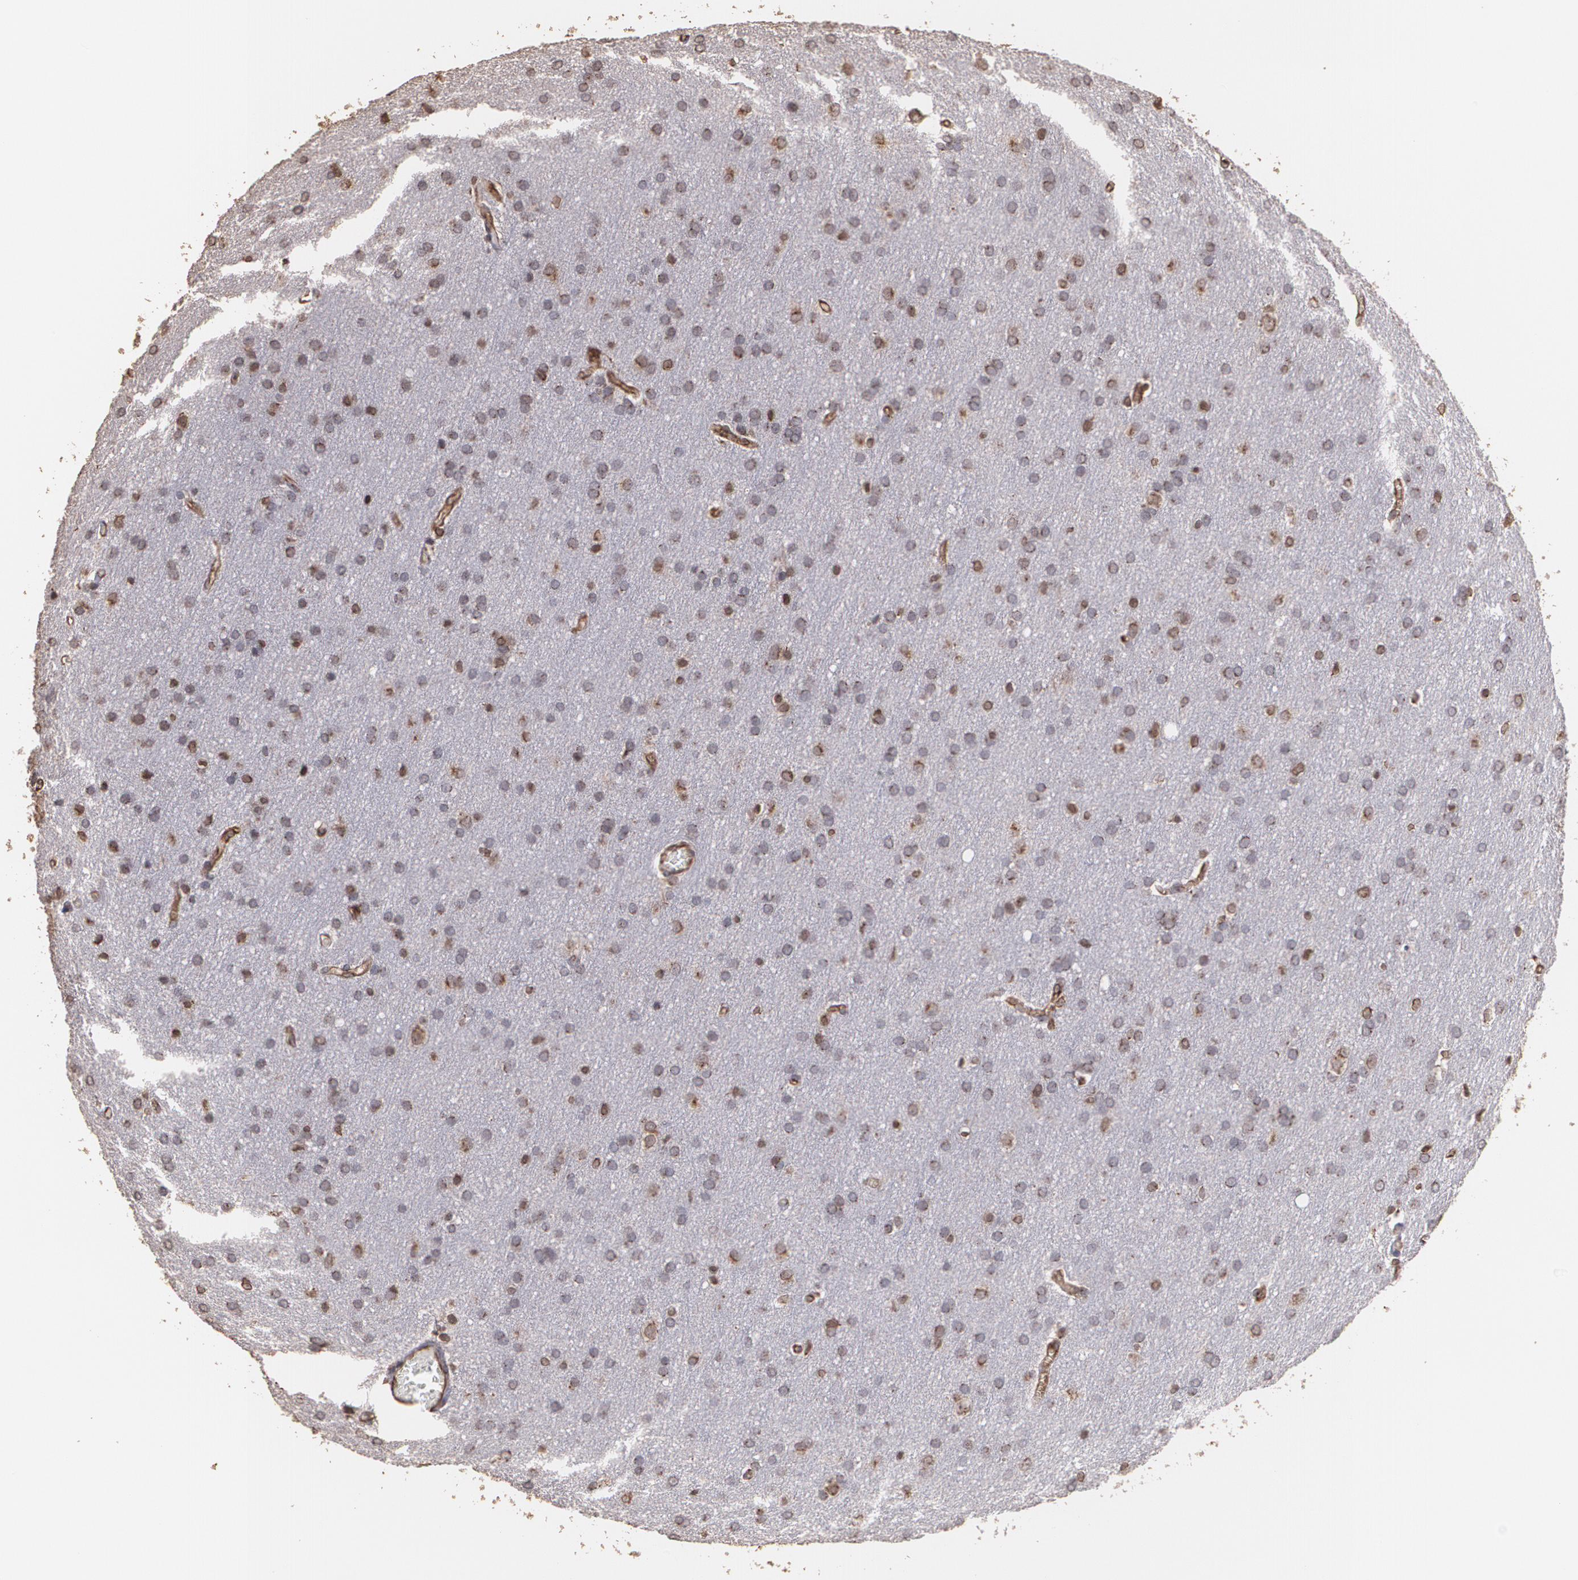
{"staining": {"intensity": "strong", "quantity": "25%-75%", "location": "cytoplasmic/membranous"}, "tissue": "glioma", "cell_type": "Tumor cells", "image_type": "cancer", "snomed": [{"axis": "morphology", "description": "Glioma, malignant, Low grade"}, {"axis": "topography", "description": "Brain"}], "caption": "Immunohistochemical staining of low-grade glioma (malignant) displays high levels of strong cytoplasmic/membranous protein staining in about 25%-75% of tumor cells. (DAB IHC with brightfield microscopy, high magnification).", "gene": "TRIP11", "patient": {"sex": "female", "age": 32}}